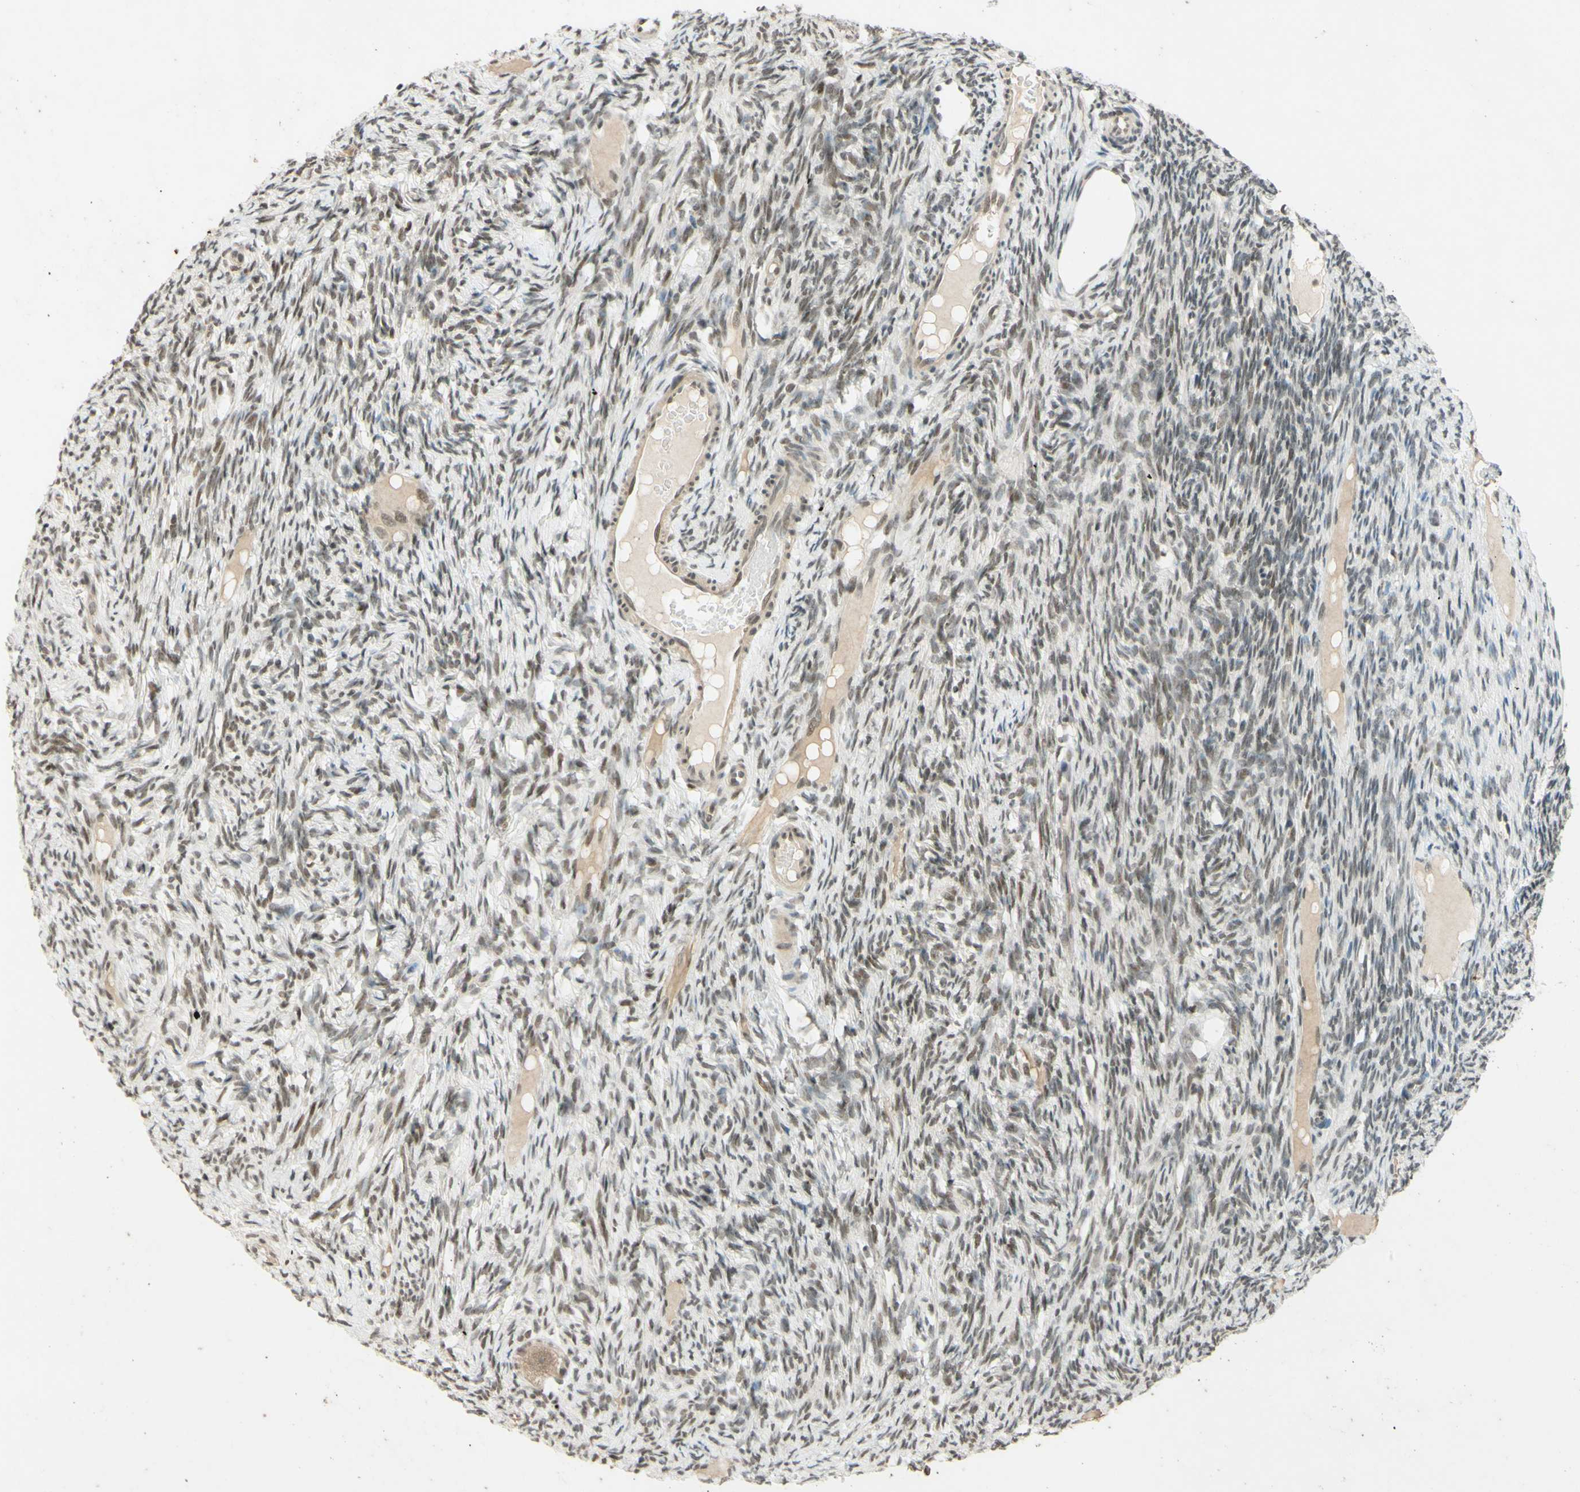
{"staining": {"intensity": "moderate", "quantity": ">75%", "location": "nuclear"}, "tissue": "ovary", "cell_type": "Follicle cells", "image_type": "normal", "snomed": [{"axis": "morphology", "description": "Normal tissue, NOS"}, {"axis": "topography", "description": "Ovary"}], "caption": "IHC of normal ovary demonstrates medium levels of moderate nuclear positivity in approximately >75% of follicle cells. IHC stains the protein in brown and the nuclei are stained blue.", "gene": "SMARCB1", "patient": {"sex": "female", "age": 33}}